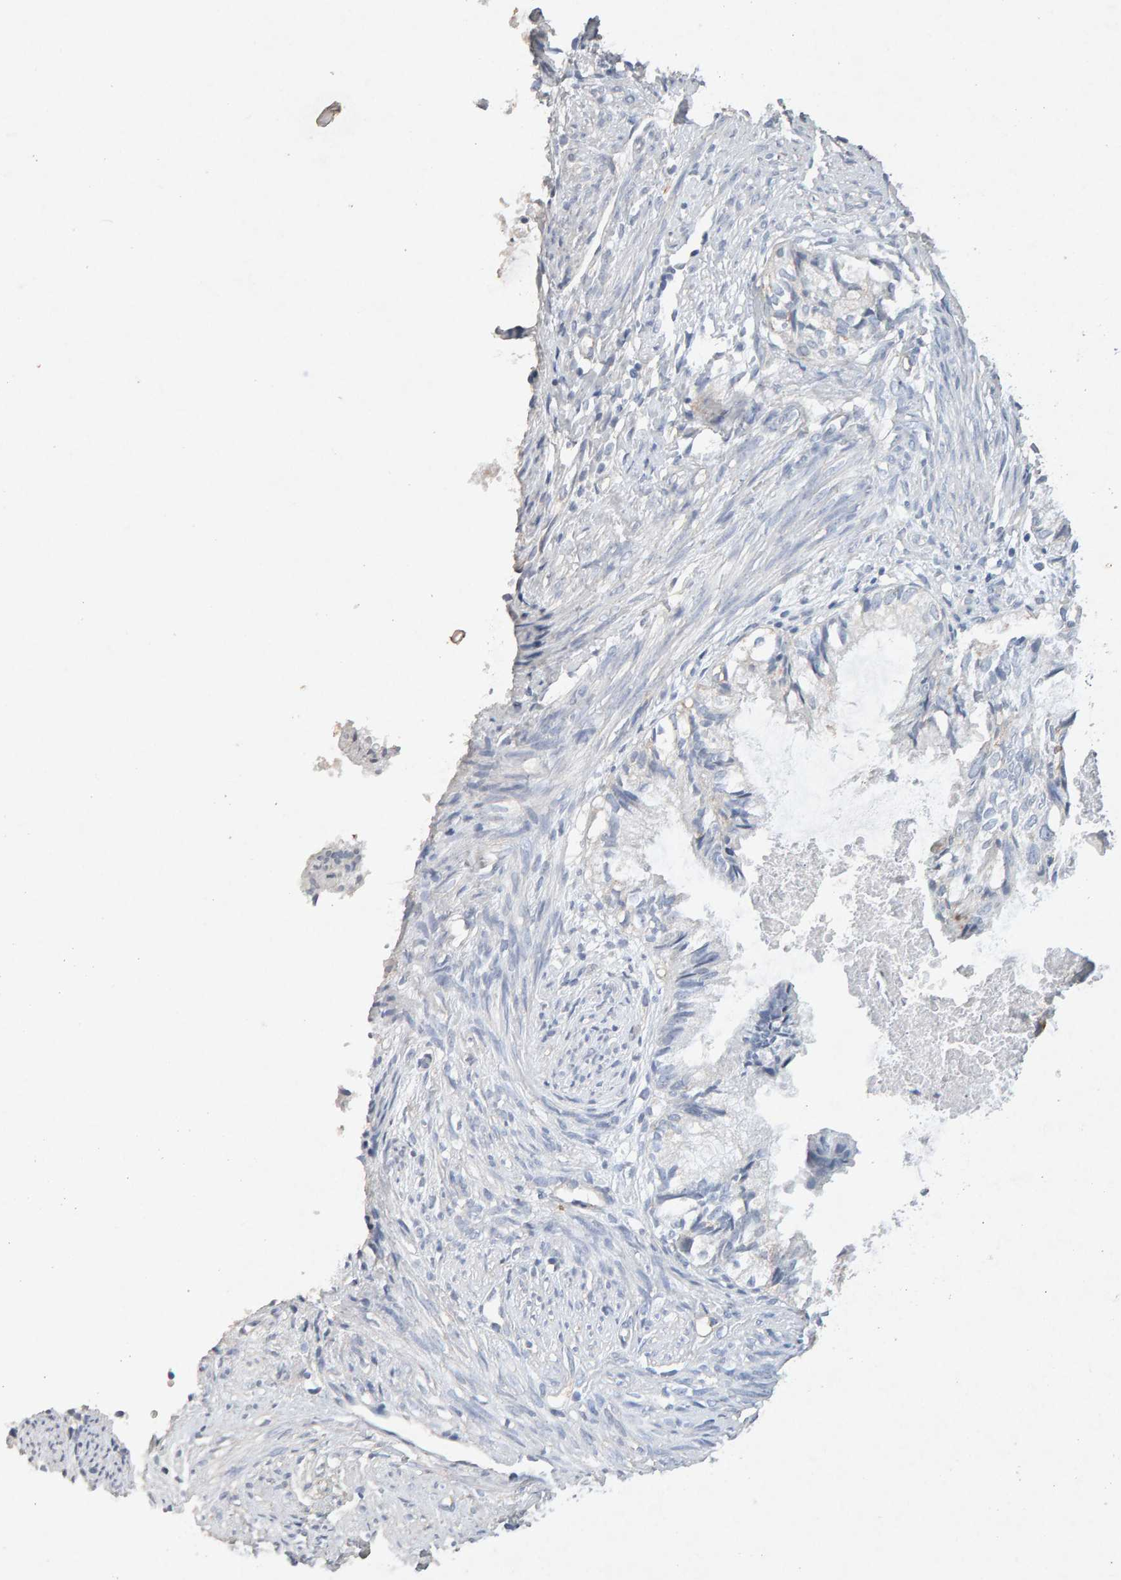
{"staining": {"intensity": "negative", "quantity": "none", "location": "none"}, "tissue": "cervical cancer", "cell_type": "Tumor cells", "image_type": "cancer", "snomed": [{"axis": "morphology", "description": "Normal tissue, NOS"}, {"axis": "morphology", "description": "Adenocarcinoma, NOS"}, {"axis": "topography", "description": "Cervix"}, {"axis": "topography", "description": "Endometrium"}], "caption": "Immunohistochemistry of human cervical cancer exhibits no expression in tumor cells.", "gene": "PTPRM", "patient": {"sex": "female", "age": 86}}